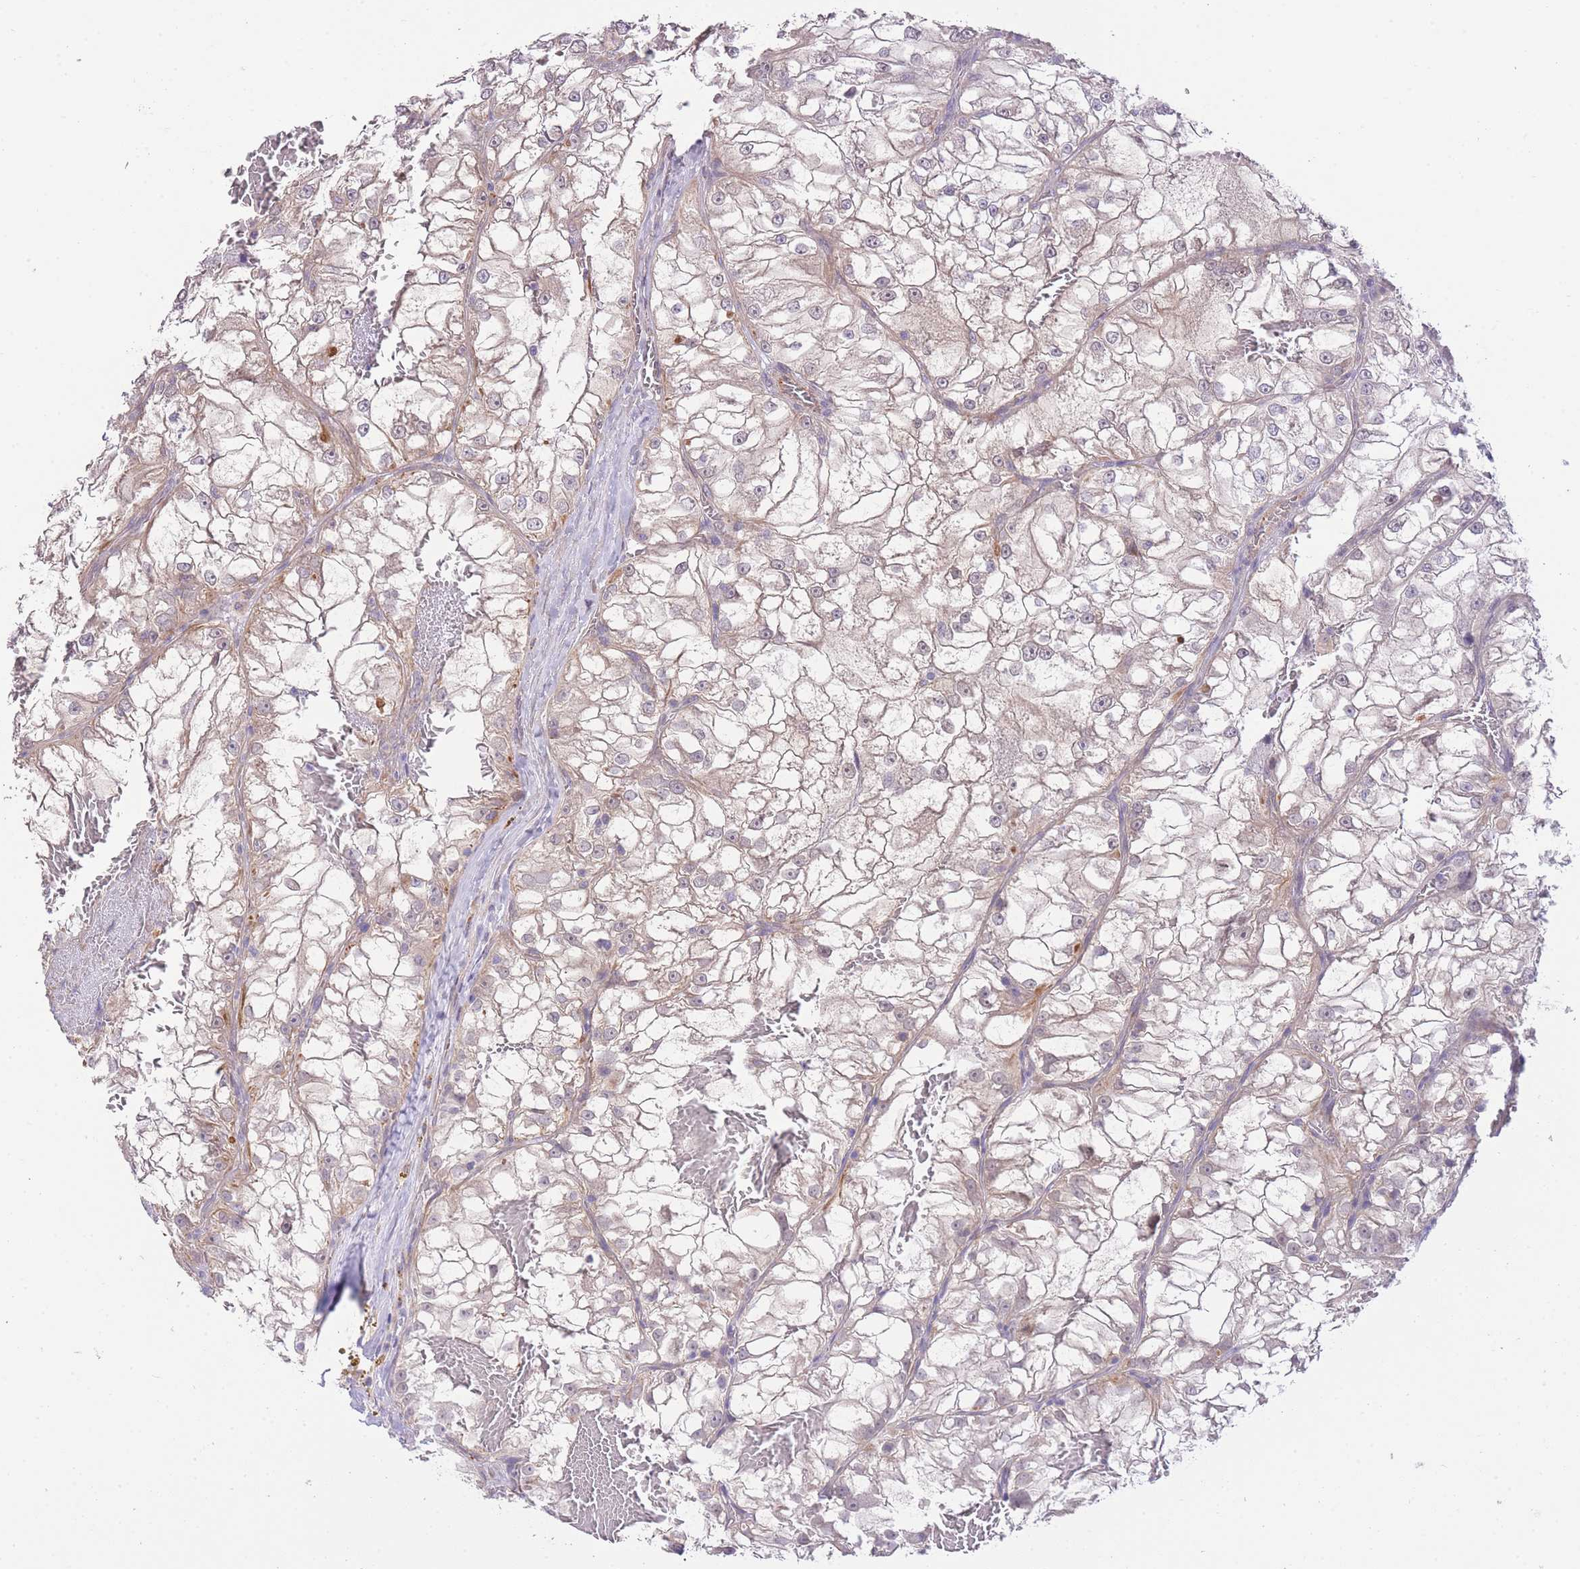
{"staining": {"intensity": "weak", "quantity": "25%-75%", "location": "cytoplasmic/membranous"}, "tissue": "renal cancer", "cell_type": "Tumor cells", "image_type": "cancer", "snomed": [{"axis": "morphology", "description": "Adenocarcinoma, NOS"}, {"axis": "topography", "description": "Kidney"}], "caption": "DAB immunohistochemical staining of human adenocarcinoma (renal) demonstrates weak cytoplasmic/membranous protein positivity in about 25%-75% of tumor cells.", "gene": "CTBP1", "patient": {"sex": "female", "age": 72}}